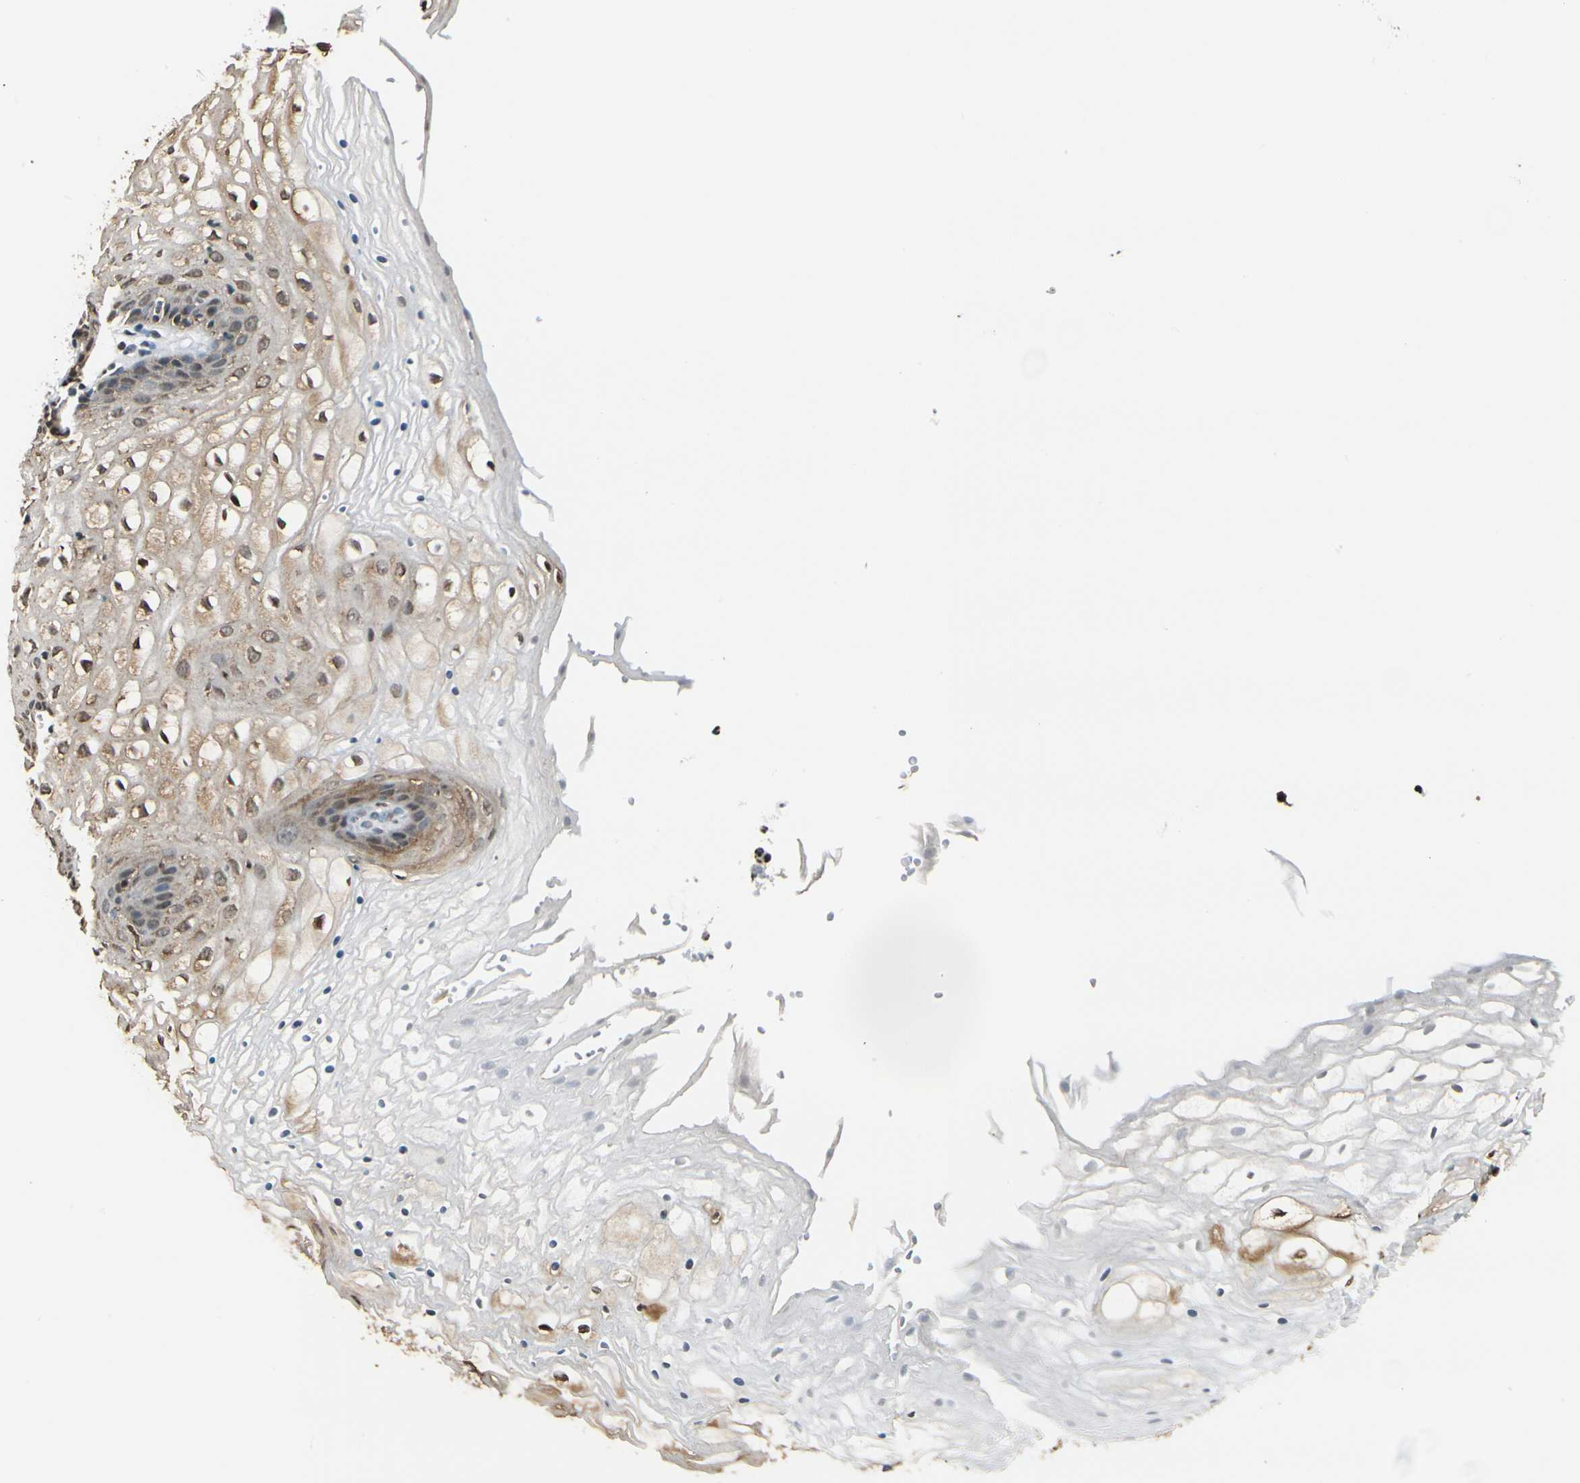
{"staining": {"intensity": "moderate", "quantity": "25%-75%", "location": "cytoplasmic/membranous,nuclear"}, "tissue": "vagina", "cell_type": "Squamous epithelial cells", "image_type": "normal", "snomed": [{"axis": "morphology", "description": "Normal tissue, NOS"}, {"axis": "topography", "description": "Vagina"}], "caption": "Immunohistochemistry (IHC) photomicrograph of unremarkable vagina stained for a protein (brown), which demonstrates medium levels of moderate cytoplasmic/membranous,nuclear staining in about 25%-75% of squamous epithelial cells.", "gene": "FANCG", "patient": {"sex": "female", "age": 34}}